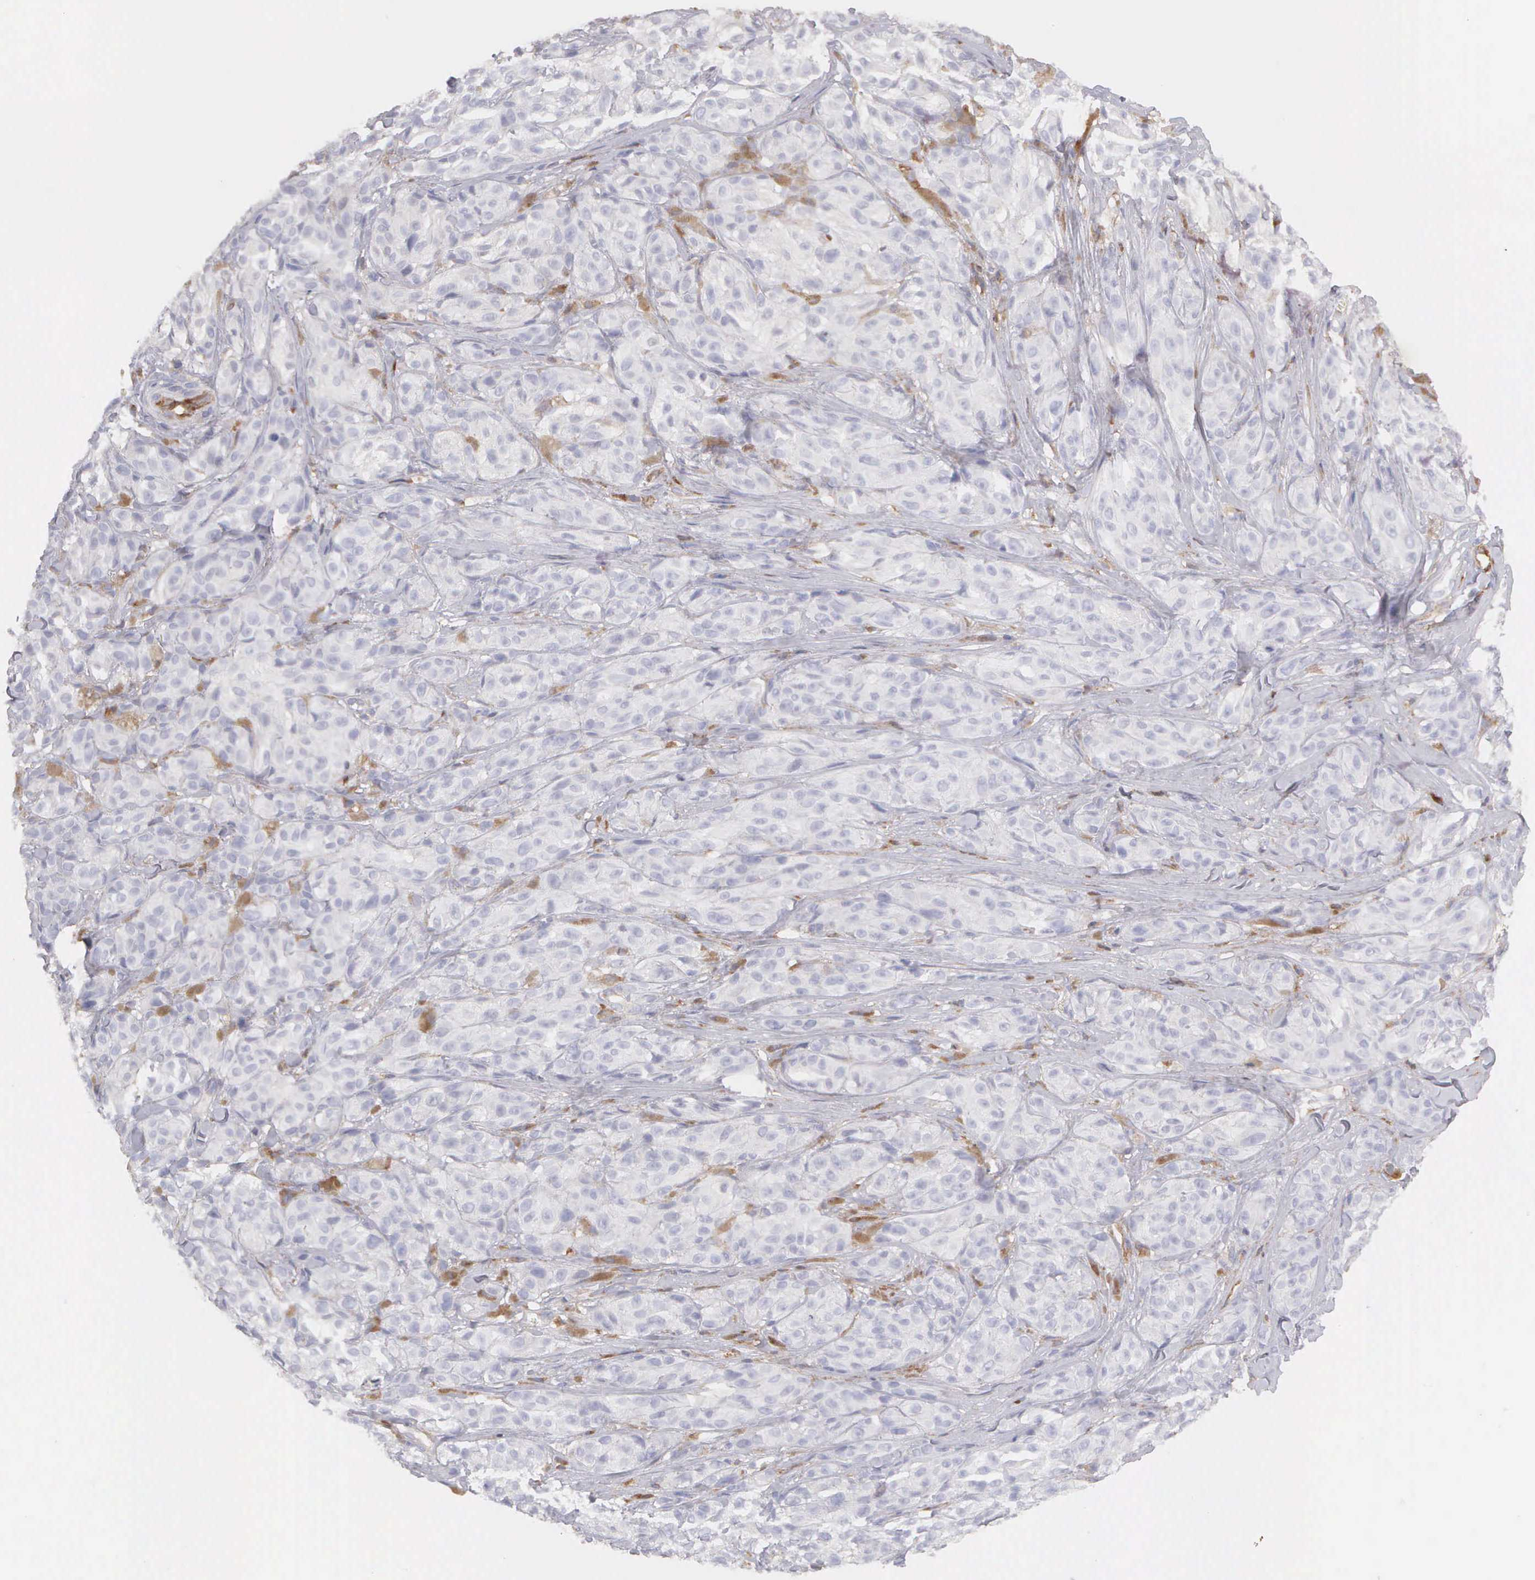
{"staining": {"intensity": "negative", "quantity": "none", "location": "none"}, "tissue": "melanoma", "cell_type": "Tumor cells", "image_type": "cancer", "snomed": [{"axis": "morphology", "description": "Malignant melanoma, NOS"}, {"axis": "topography", "description": "Skin"}], "caption": "Immunohistochemistry image of human melanoma stained for a protein (brown), which reveals no positivity in tumor cells.", "gene": "ARHGAP4", "patient": {"sex": "male", "age": 56}}